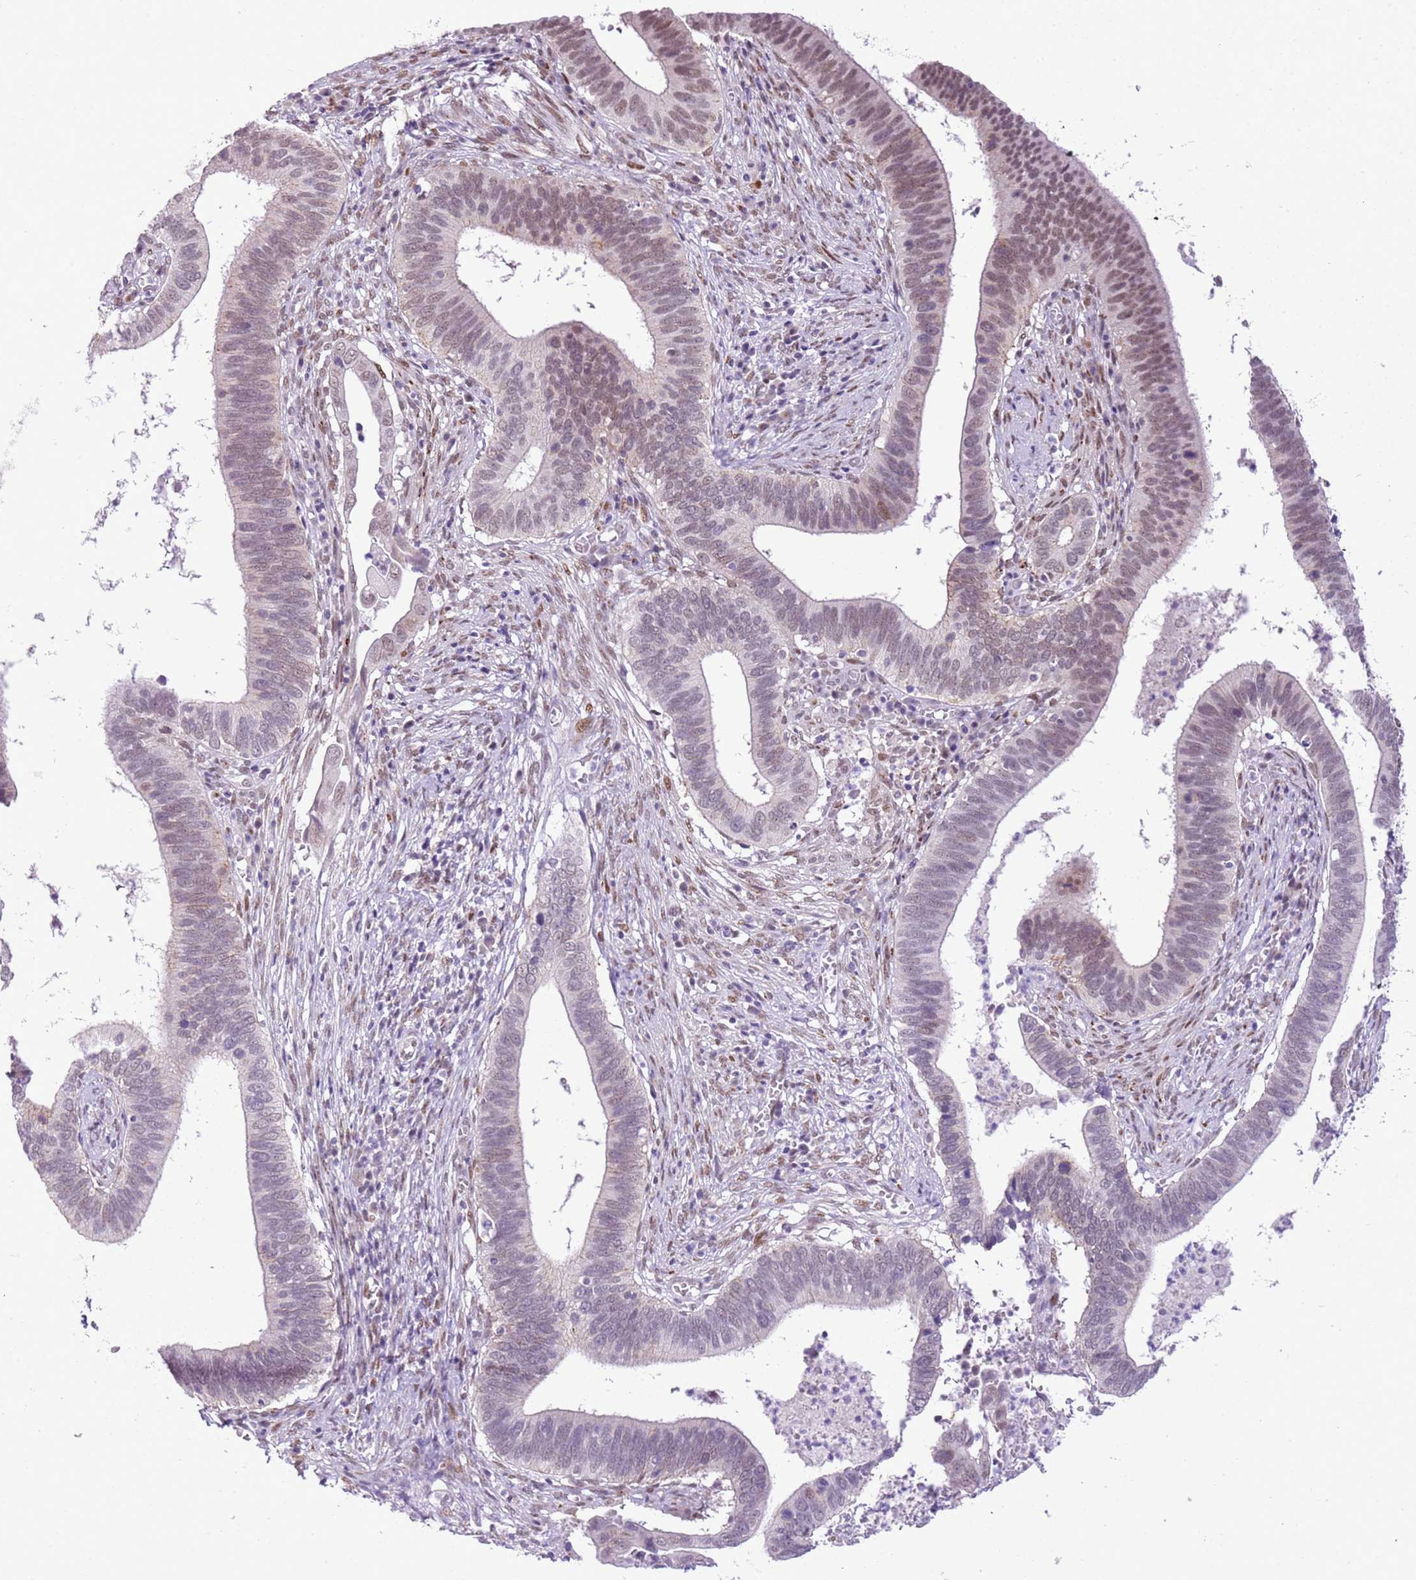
{"staining": {"intensity": "weak", "quantity": "<25%", "location": "nuclear"}, "tissue": "cervical cancer", "cell_type": "Tumor cells", "image_type": "cancer", "snomed": [{"axis": "morphology", "description": "Adenocarcinoma, NOS"}, {"axis": "topography", "description": "Cervix"}], "caption": "The photomicrograph reveals no staining of tumor cells in cervical cancer (adenocarcinoma).", "gene": "NACC2", "patient": {"sex": "female", "age": 42}}